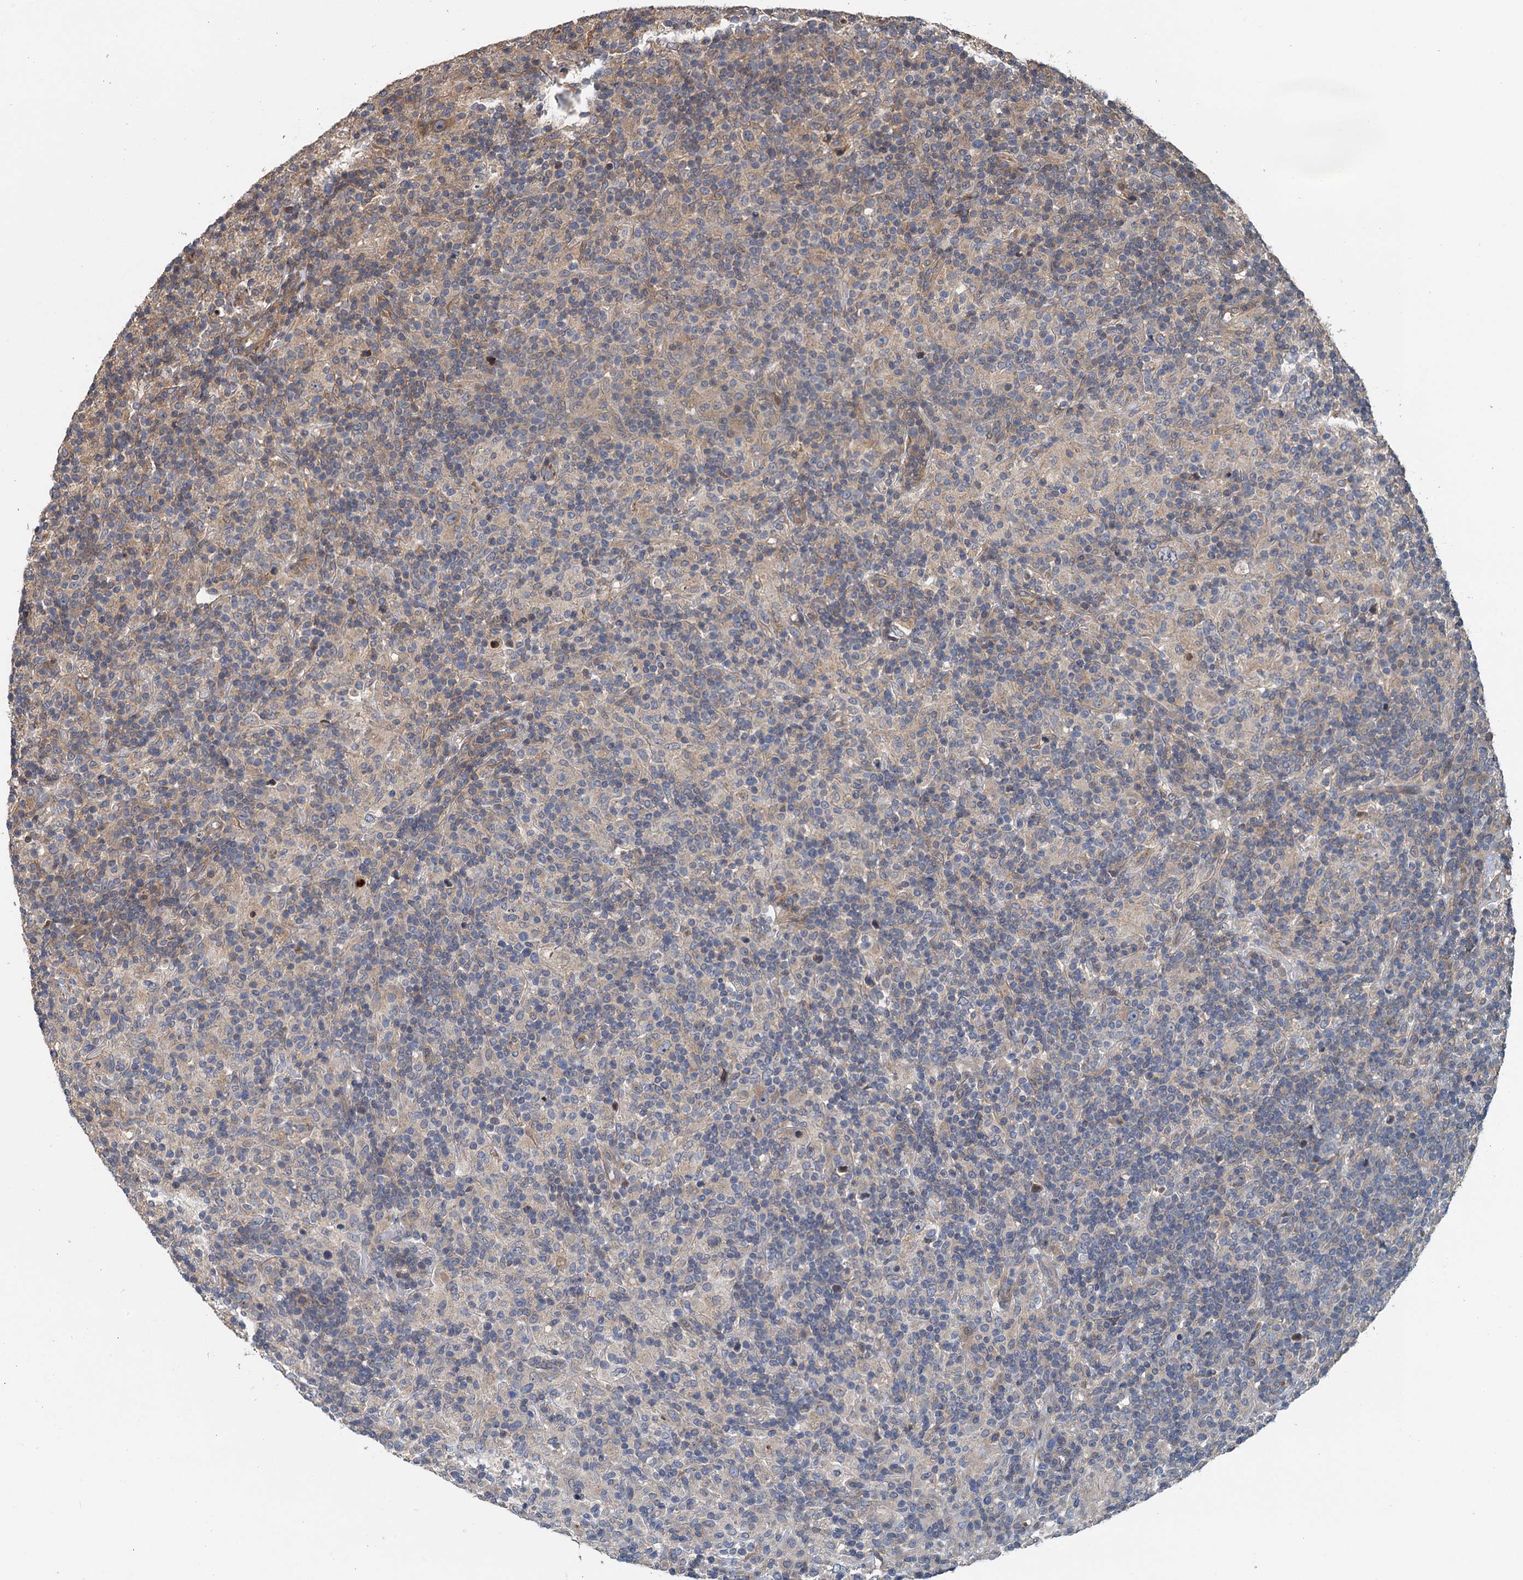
{"staining": {"intensity": "moderate", "quantity": "<25%", "location": "cytoplasmic/membranous"}, "tissue": "lymphoma", "cell_type": "Tumor cells", "image_type": "cancer", "snomed": [{"axis": "morphology", "description": "Hodgkin's disease, NOS"}, {"axis": "topography", "description": "Lymph node"}], "caption": "Lymphoma tissue demonstrates moderate cytoplasmic/membranous staining in approximately <25% of tumor cells, visualized by immunohistochemistry.", "gene": "MEAK7", "patient": {"sex": "male", "age": 70}}